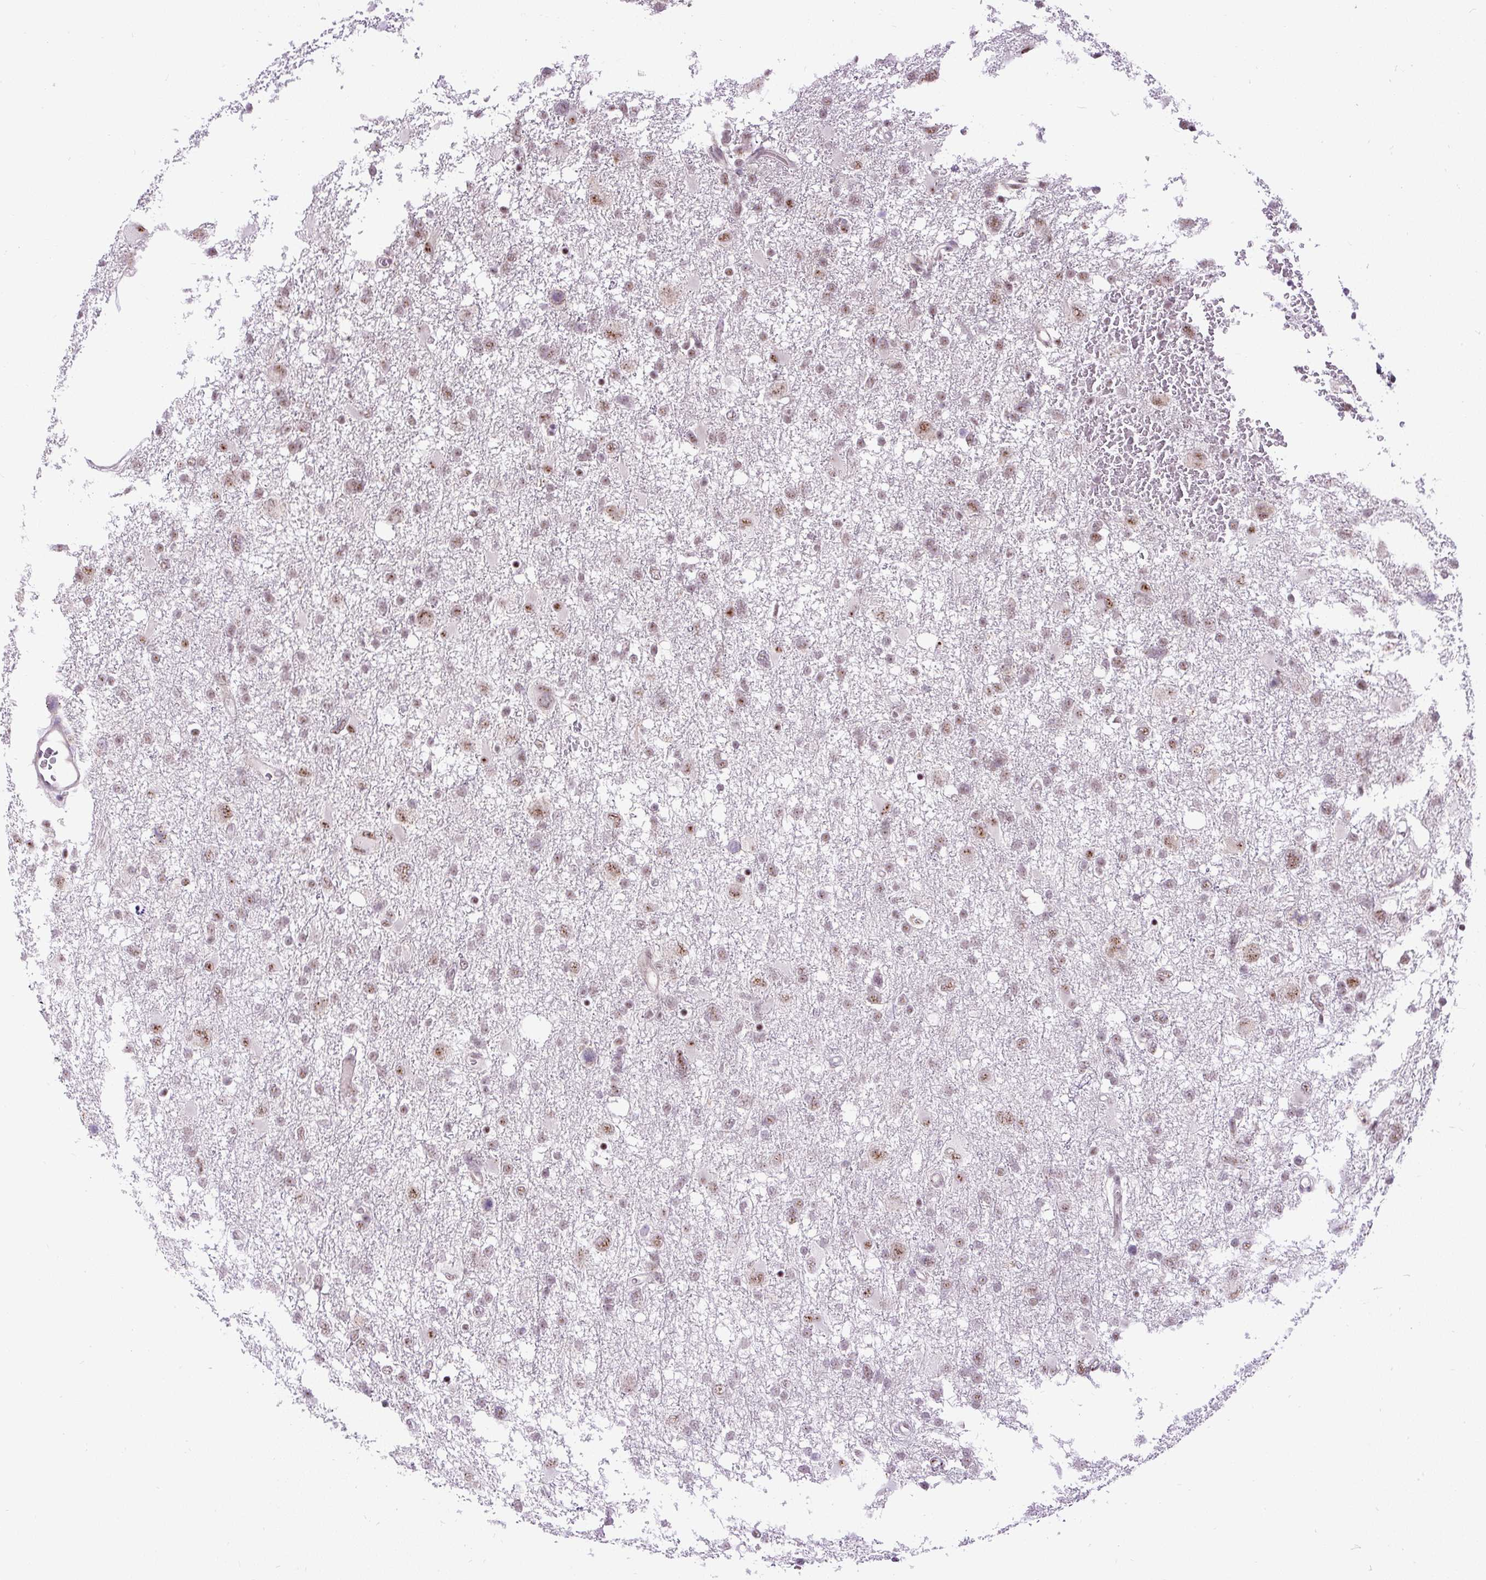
{"staining": {"intensity": "moderate", "quantity": "<25%", "location": "nuclear"}, "tissue": "glioma", "cell_type": "Tumor cells", "image_type": "cancer", "snomed": [{"axis": "morphology", "description": "Glioma, malignant, High grade"}, {"axis": "topography", "description": "Brain"}], "caption": "The micrograph displays a brown stain indicating the presence of a protein in the nuclear of tumor cells in high-grade glioma (malignant). The protein of interest is shown in brown color, while the nuclei are stained blue.", "gene": "SMC5", "patient": {"sex": "male", "age": 61}}